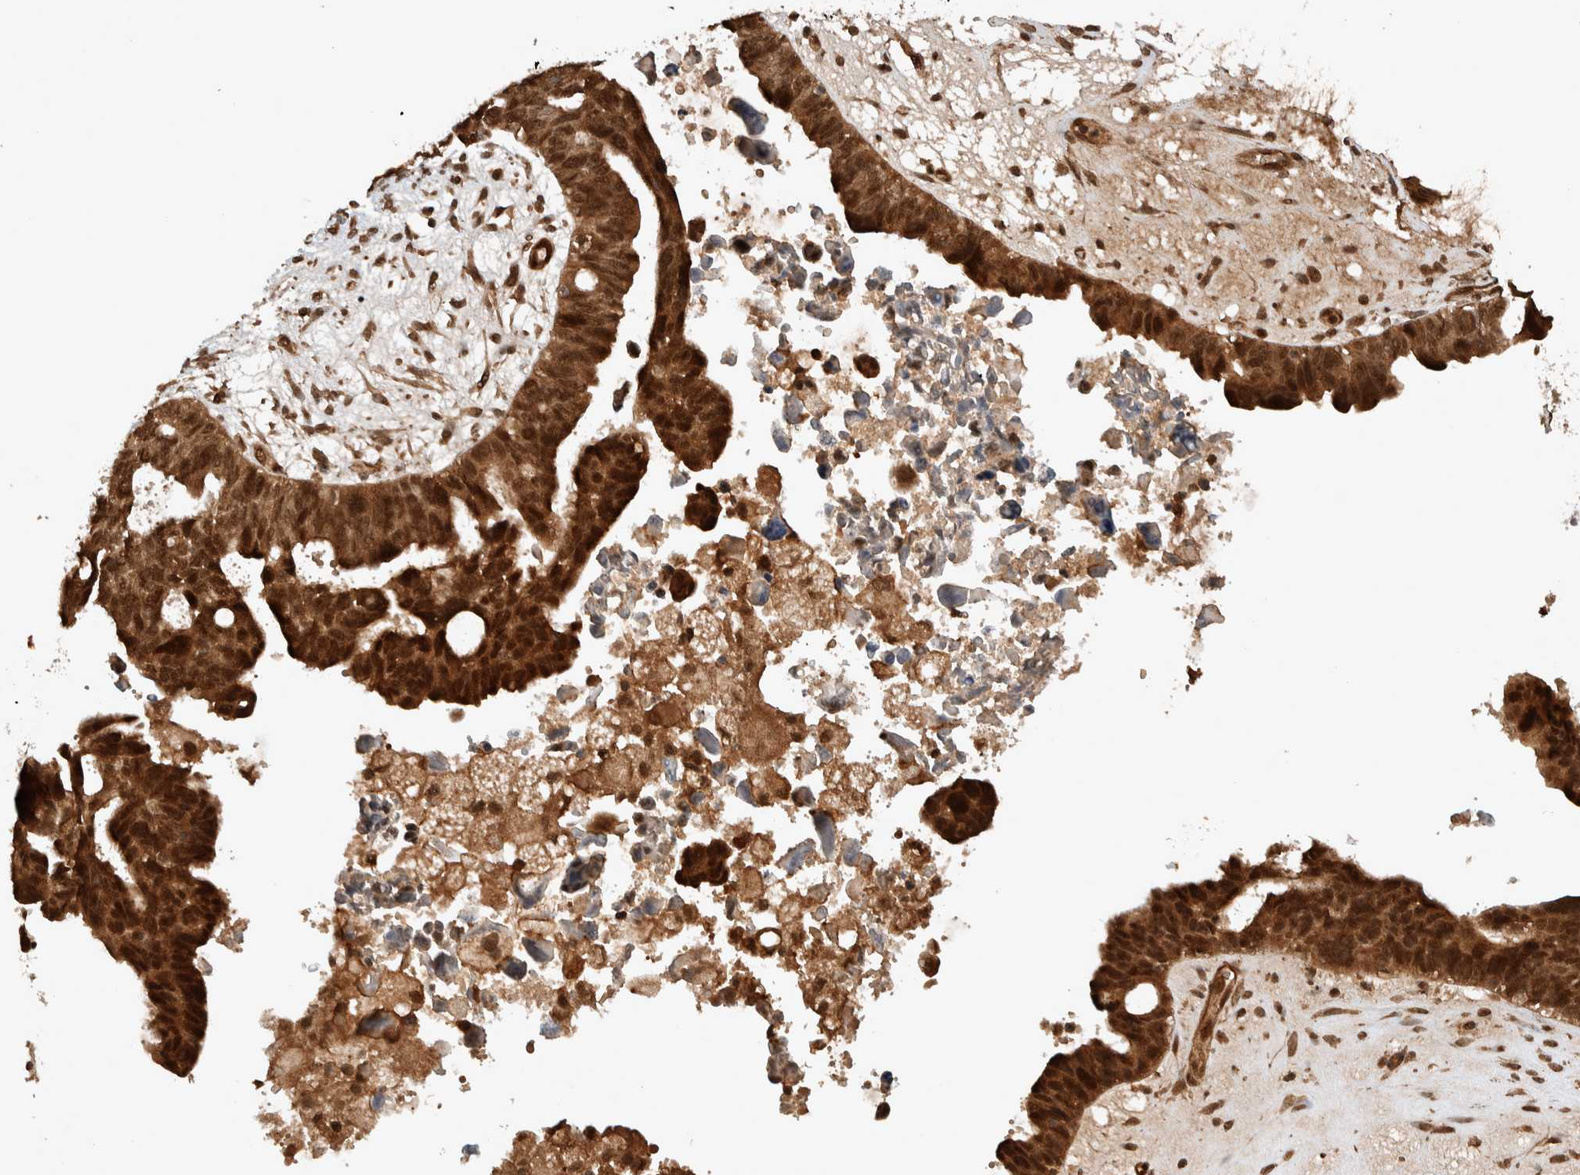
{"staining": {"intensity": "strong", "quantity": ">75%", "location": "cytoplasmic/membranous,nuclear"}, "tissue": "ovarian cancer", "cell_type": "Tumor cells", "image_type": "cancer", "snomed": [{"axis": "morphology", "description": "Cystadenocarcinoma, serous, NOS"}, {"axis": "topography", "description": "Ovary"}], "caption": "Immunohistochemistry (IHC) (DAB (3,3'-diaminobenzidine)) staining of human ovarian cancer demonstrates strong cytoplasmic/membranous and nuclear protein positivity in approximately >75% of tumor cells.", "gene": "CNTROB", "patient": {"sex": "female", "age": 79}}